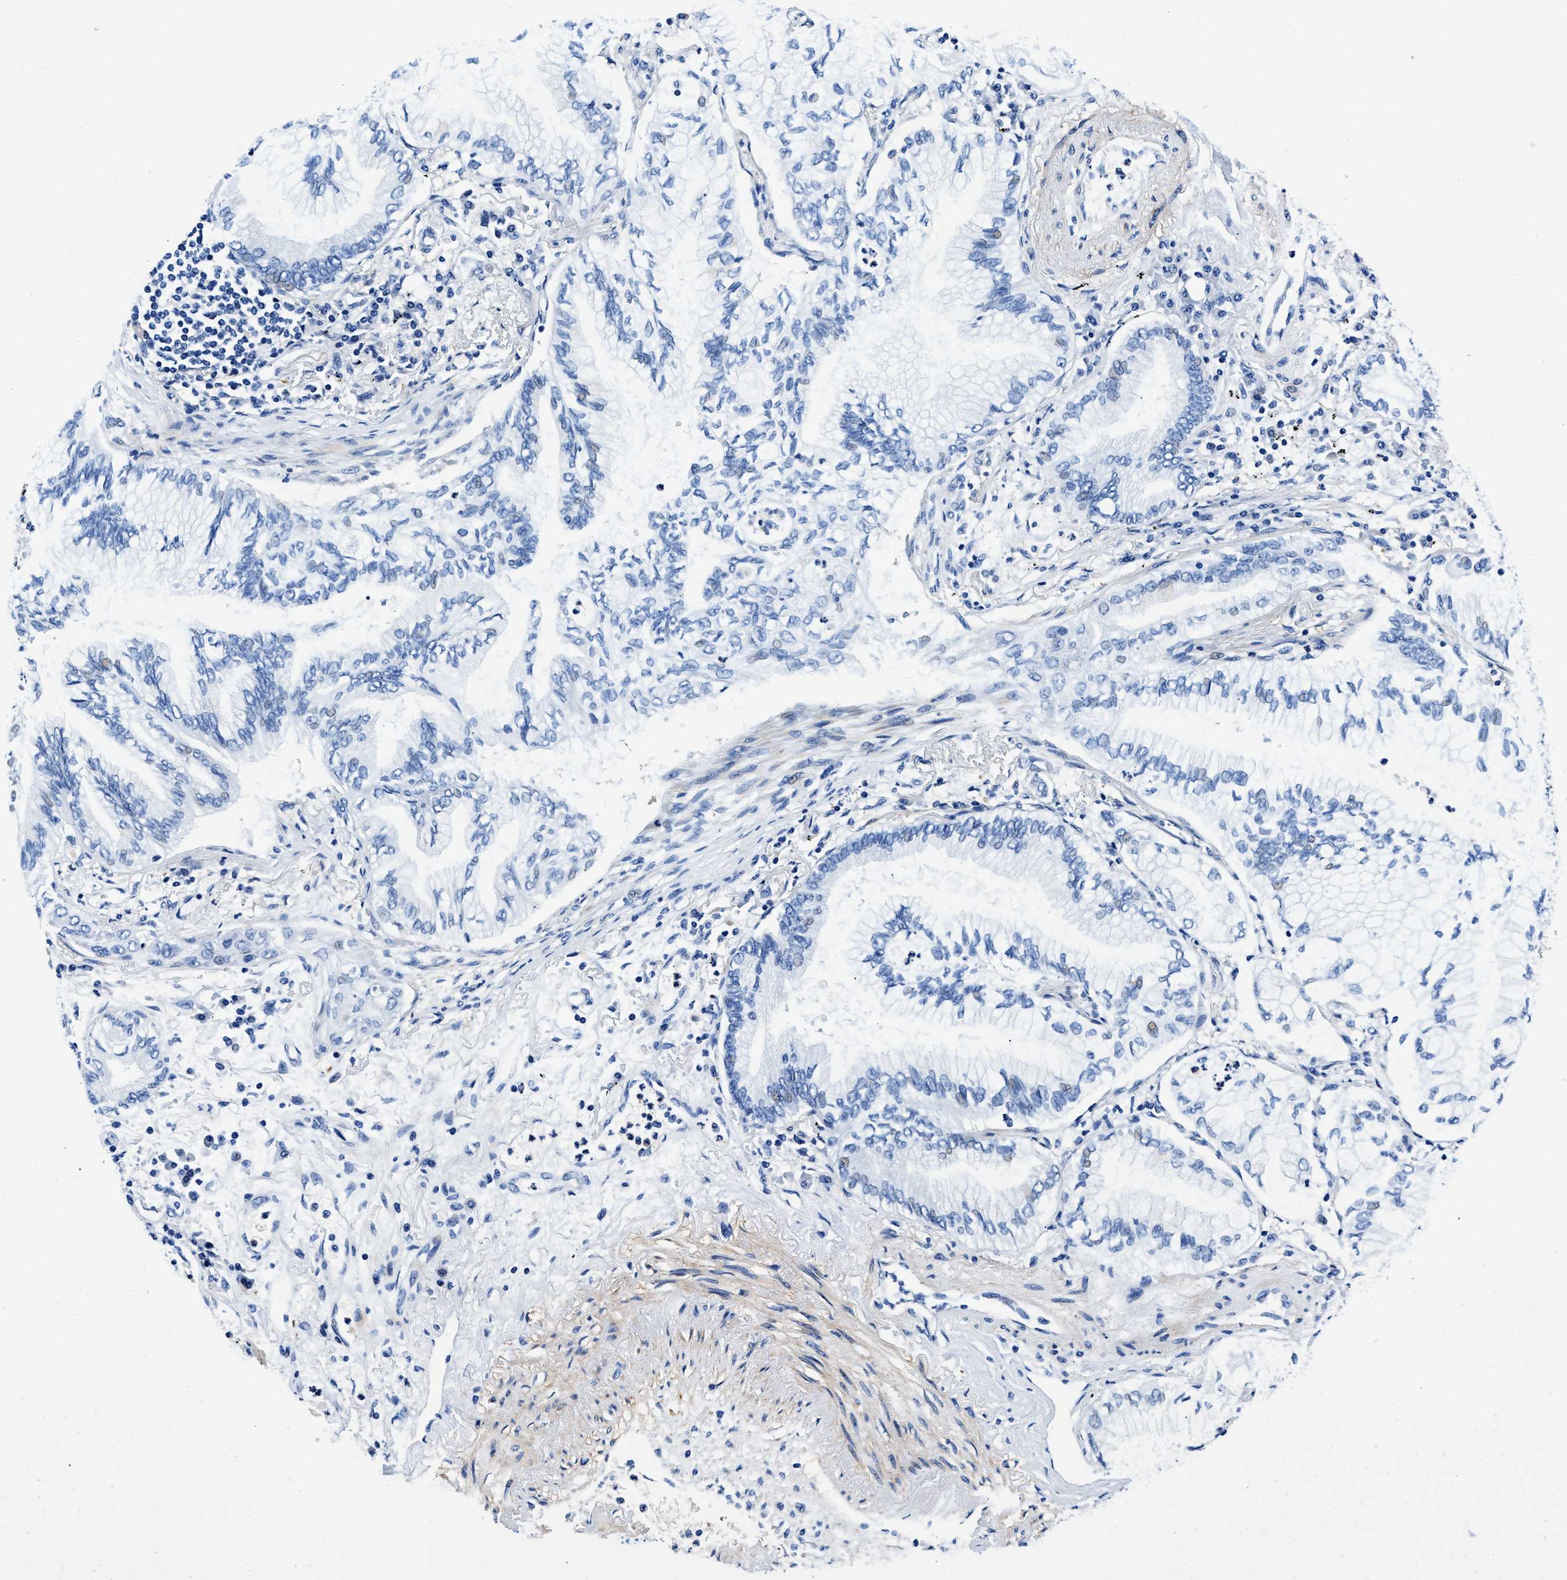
{"staining": {"intensity": "negative", "quantity": "none", "location": "none"}, "tissue": "lung cancer", "cell_type": "Tumor cells", "image_type": "cancer", "snomed": [{"axis": "morphology", "description": "Normal tissue, NOS"}, {"axis": "morphology", "description": "Adenocarcinoma, NOS"}, {"axis": "topography", "description": "Bronchus"}, {"axis": "topography", "description": "Lung"}], "caption": "High magnification brightfield microscopy of adenocarcinoma (lung) stained with DAB (brown) and counterstained with hematoxylin (blue): tumor cells show no significant expression. Brightfield microscopy of immunohistochemistry (IHC) stained with DAB (3,3'-diaminobenzidine) (brown) and hematoxylin (blue), captured at high magnification.", "gene": "NEU1", "patient": {"sex": "female", "age": 70}}